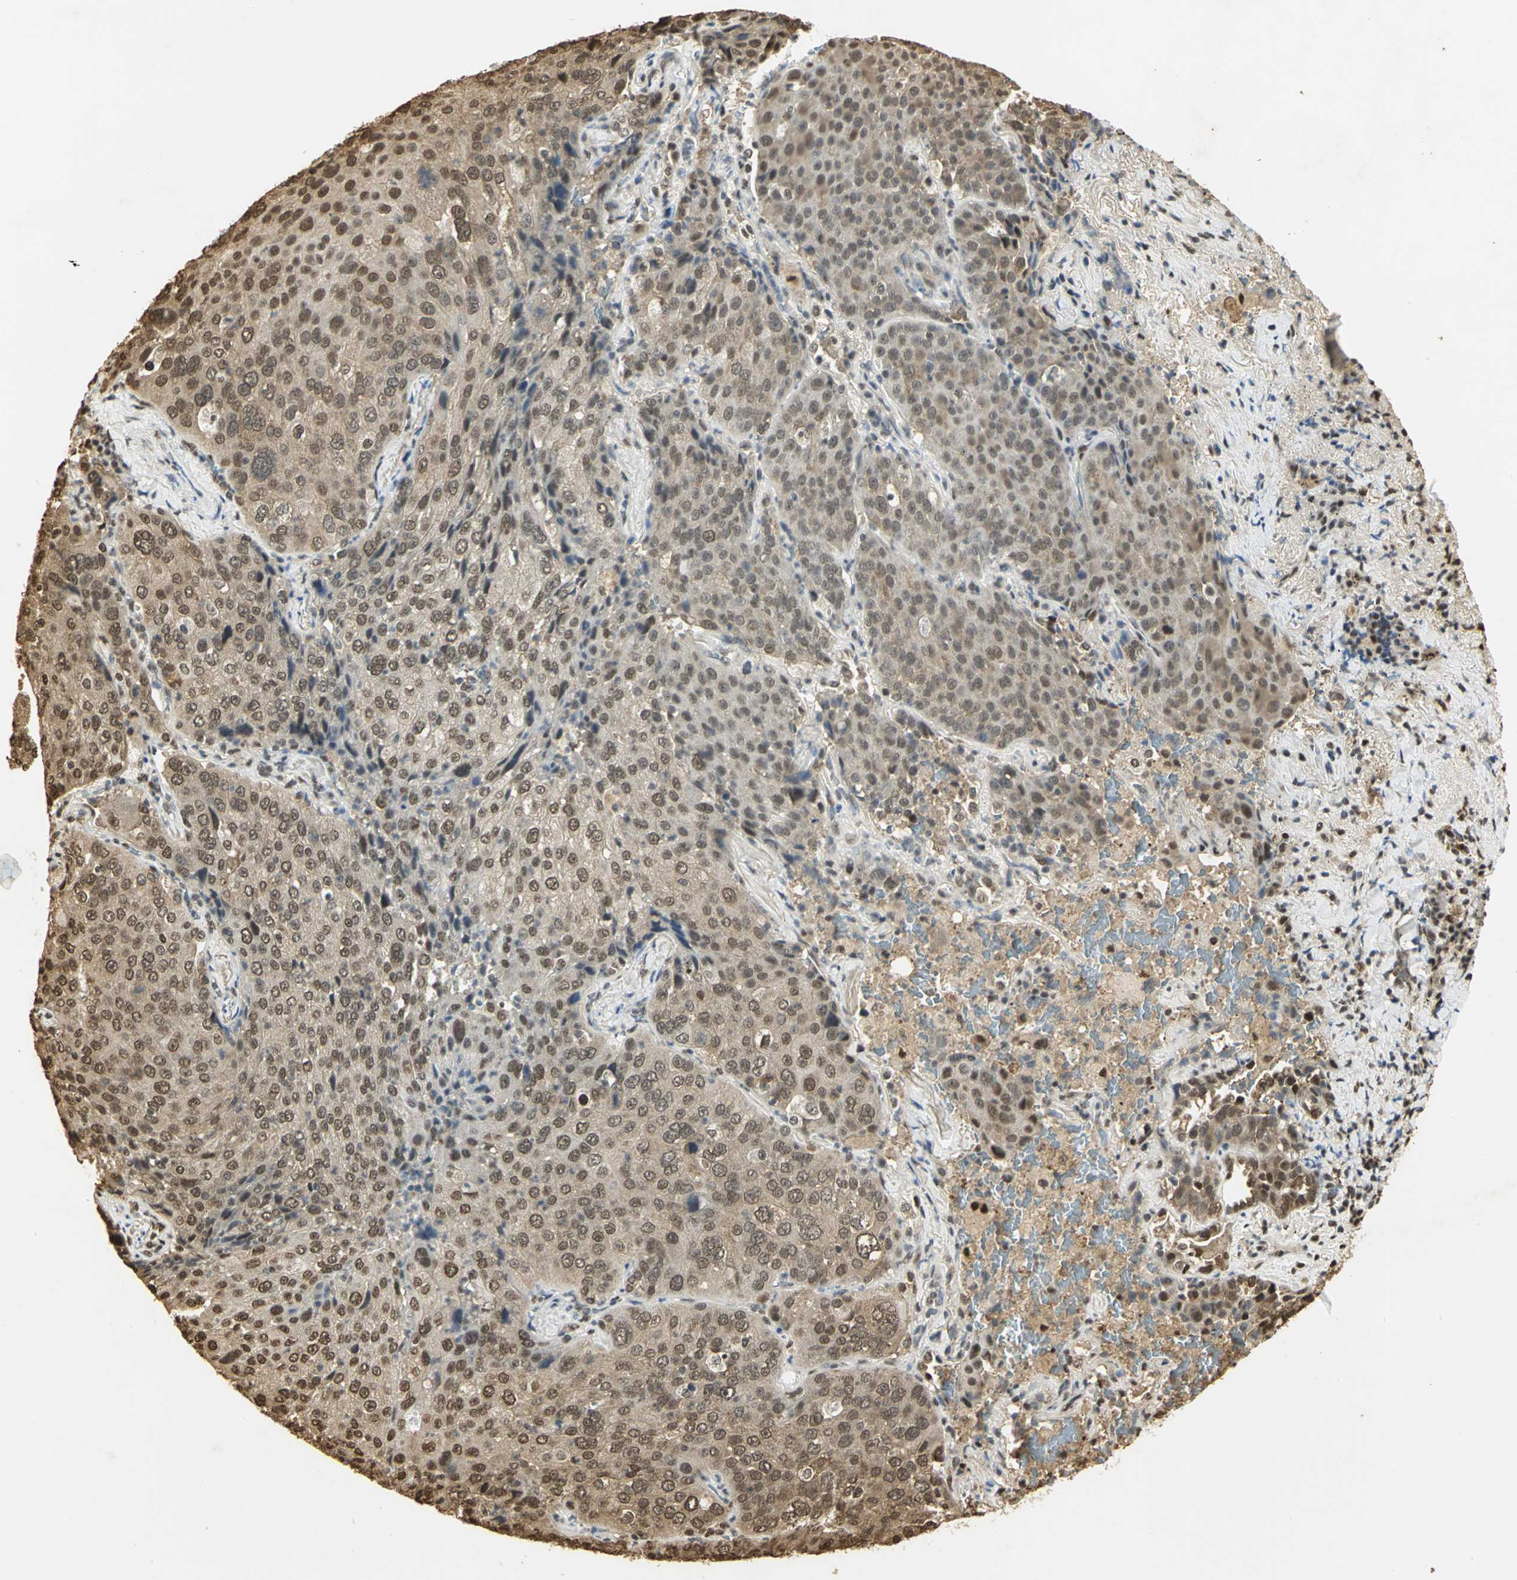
{"staining": {"intensity": "moderate", "quantity": ">75%", "location": "cytoplasmic/membranous,nuclear"}, "tissue": "lung cancer", "cell_type": "Tumor cells", "image_type": "cancer", "snomed": [{"axis": "morphology", "description": "Squamous cell carcinoma, NOS"}, {"axis": "topography", "description": "Lung"}], "caption": "Lung cancer (squamous cell carcinoma) tissue demonstrates moderate cytoplasmic/membranous and nuclear staining in approximately >75% of tumor cells", "gene": "SET", "patient": {"sex": "male", "age": 54}}